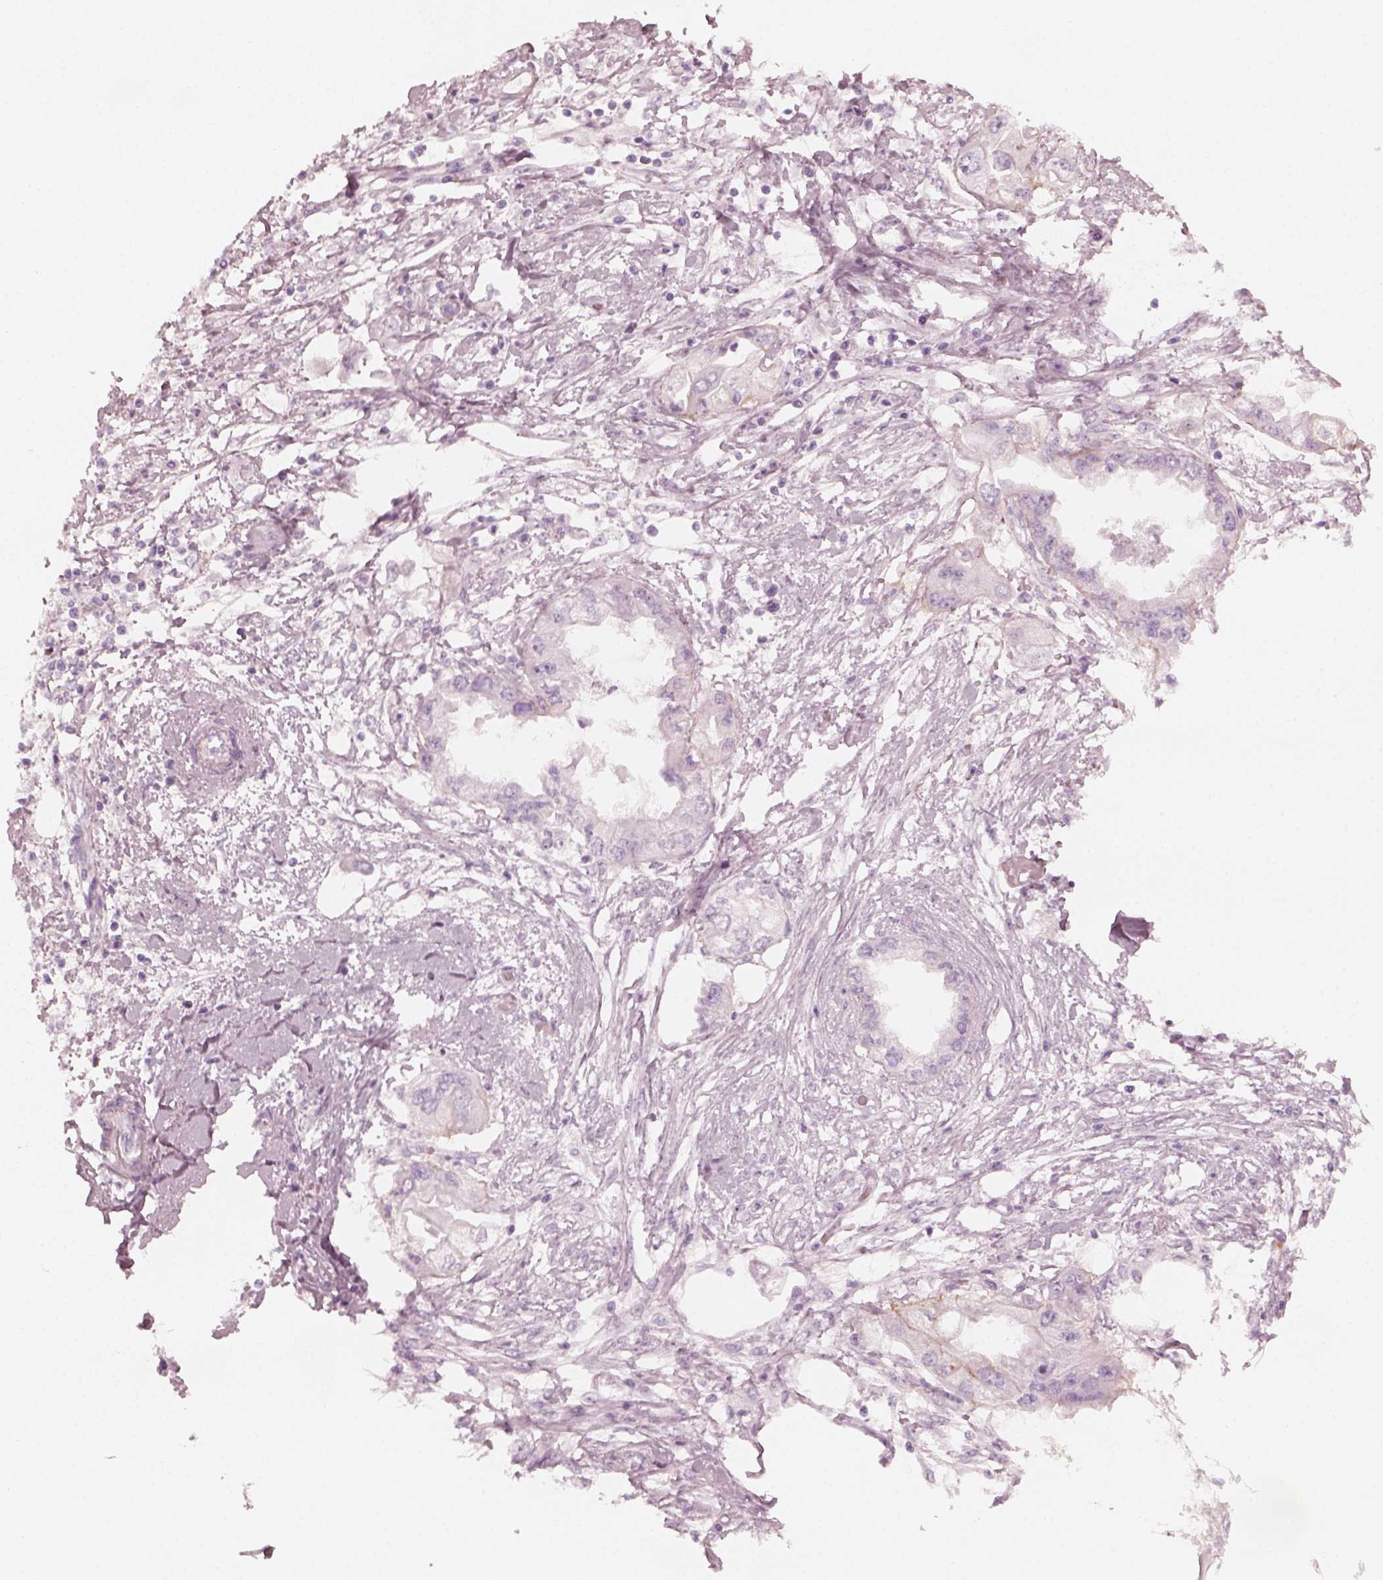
{"staining": {"intensity": "negative", "quantity": "none", "location": "none"}, "tissue": "endometrial cancer", "cell_type": "Tumor cells", "image_type": "cancer", "snomed": [{"axis": "morphology", "description": "Adenocarcinoma, NOS"}, {"axis": "morphology", "description": "Adenocarcinoma, metastatic, NOS"}, {"axis": "topography", "description": "Adipose tissue"}, {"axis": "topography", "description": "Endometrium"}], "caption": "There is no significant staining in tumor cells of endometrial cancer.", "gene": "CRYBA2", "patient": {"sex": "female", "age": 67}}